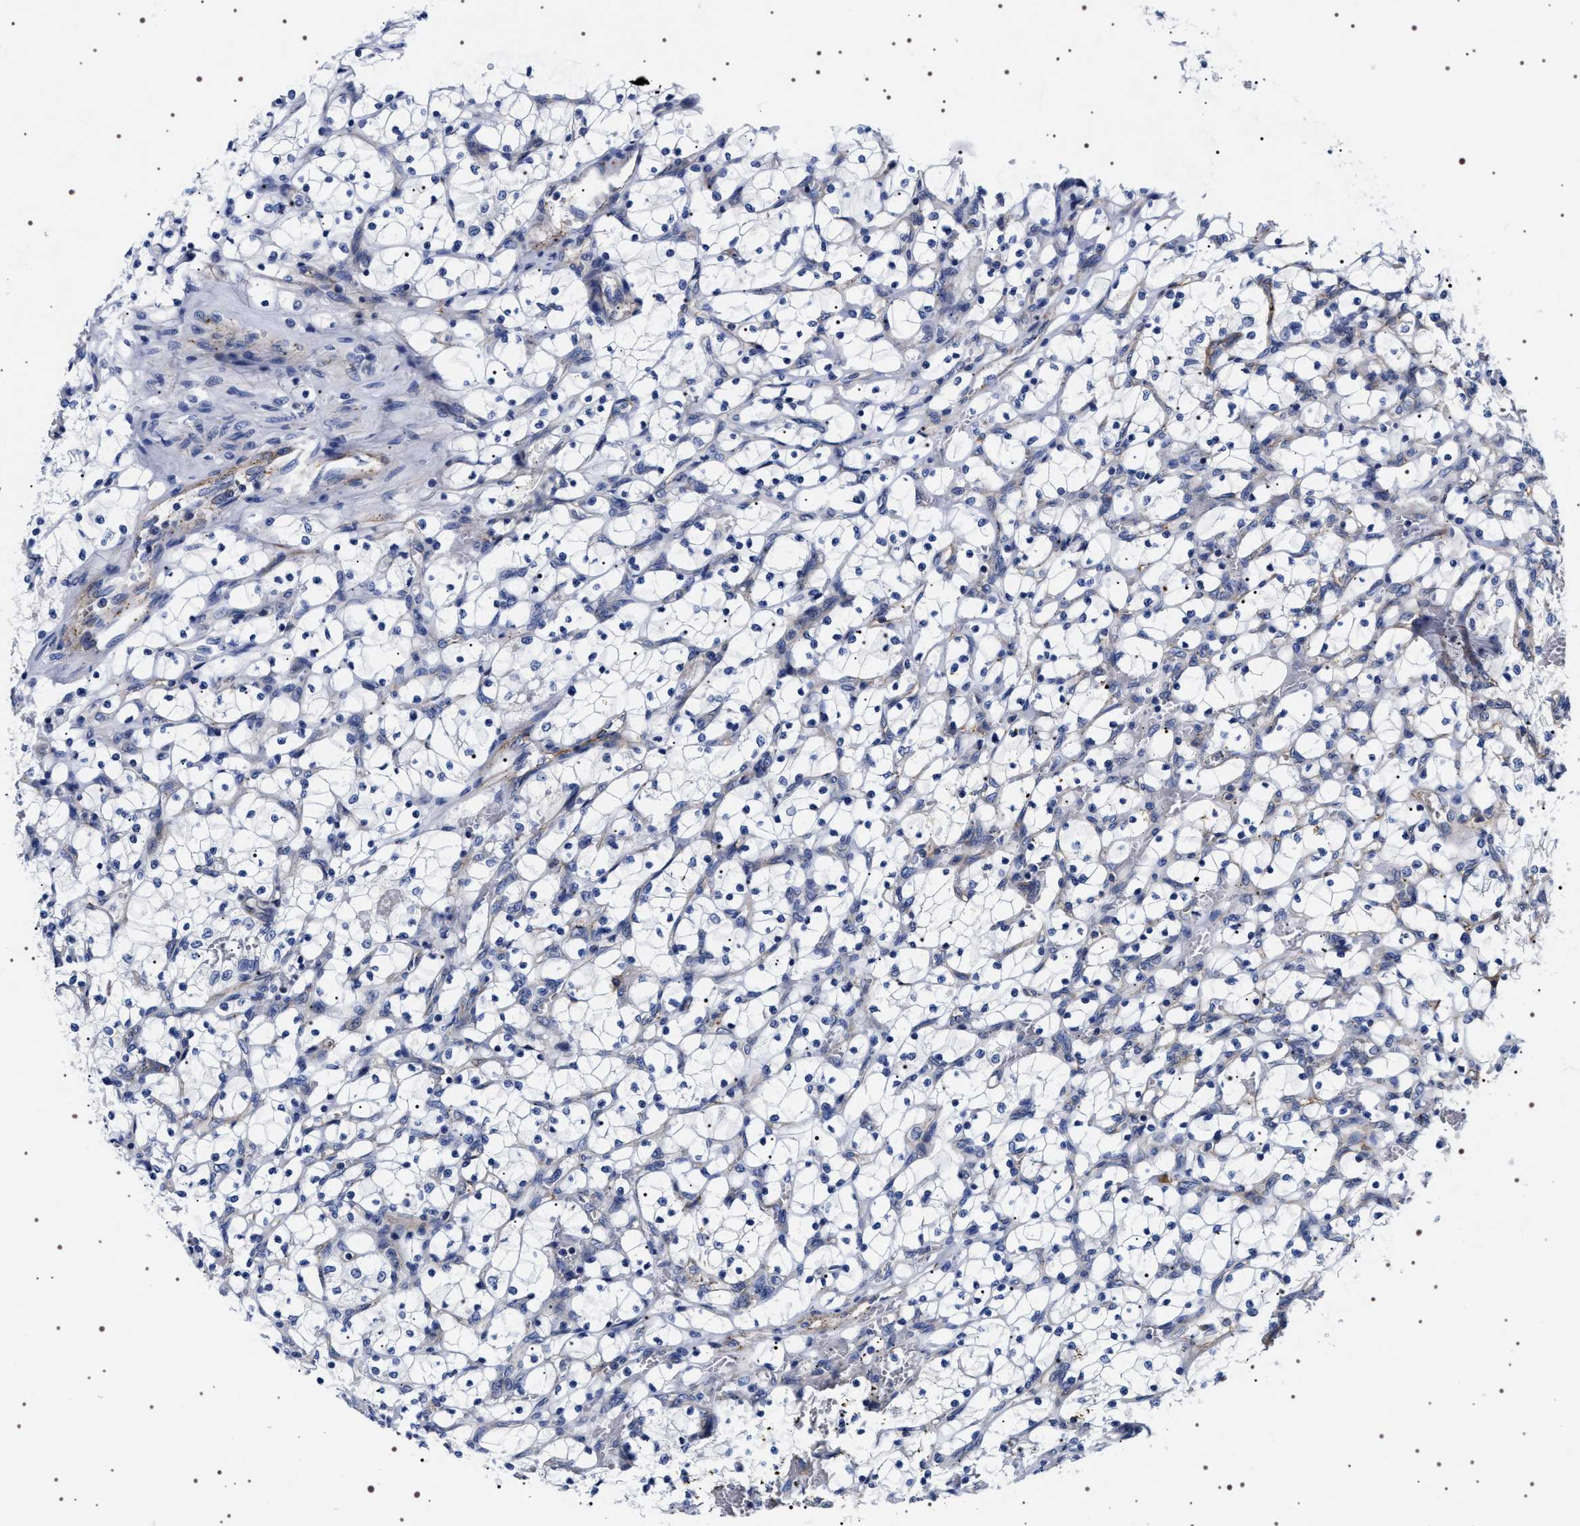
{"staining": {"intensity": "negative", "quantity": "none", "location": "none"}, "tissue": "renal cancer", "cell_type": "Tumor cells", "image_type": "cancer", "snomed": [{"axis": "morphology", "description": "Adenocarcinoma, NOS"}, {"axis": "topography", "description": "Kidney"}], "caption": "IHC of renal cancer (adenocarcinoma) displays no positivity in tumor cells.", "gene": "SQLE", "patient": {"sex": "female", "age": 69}}